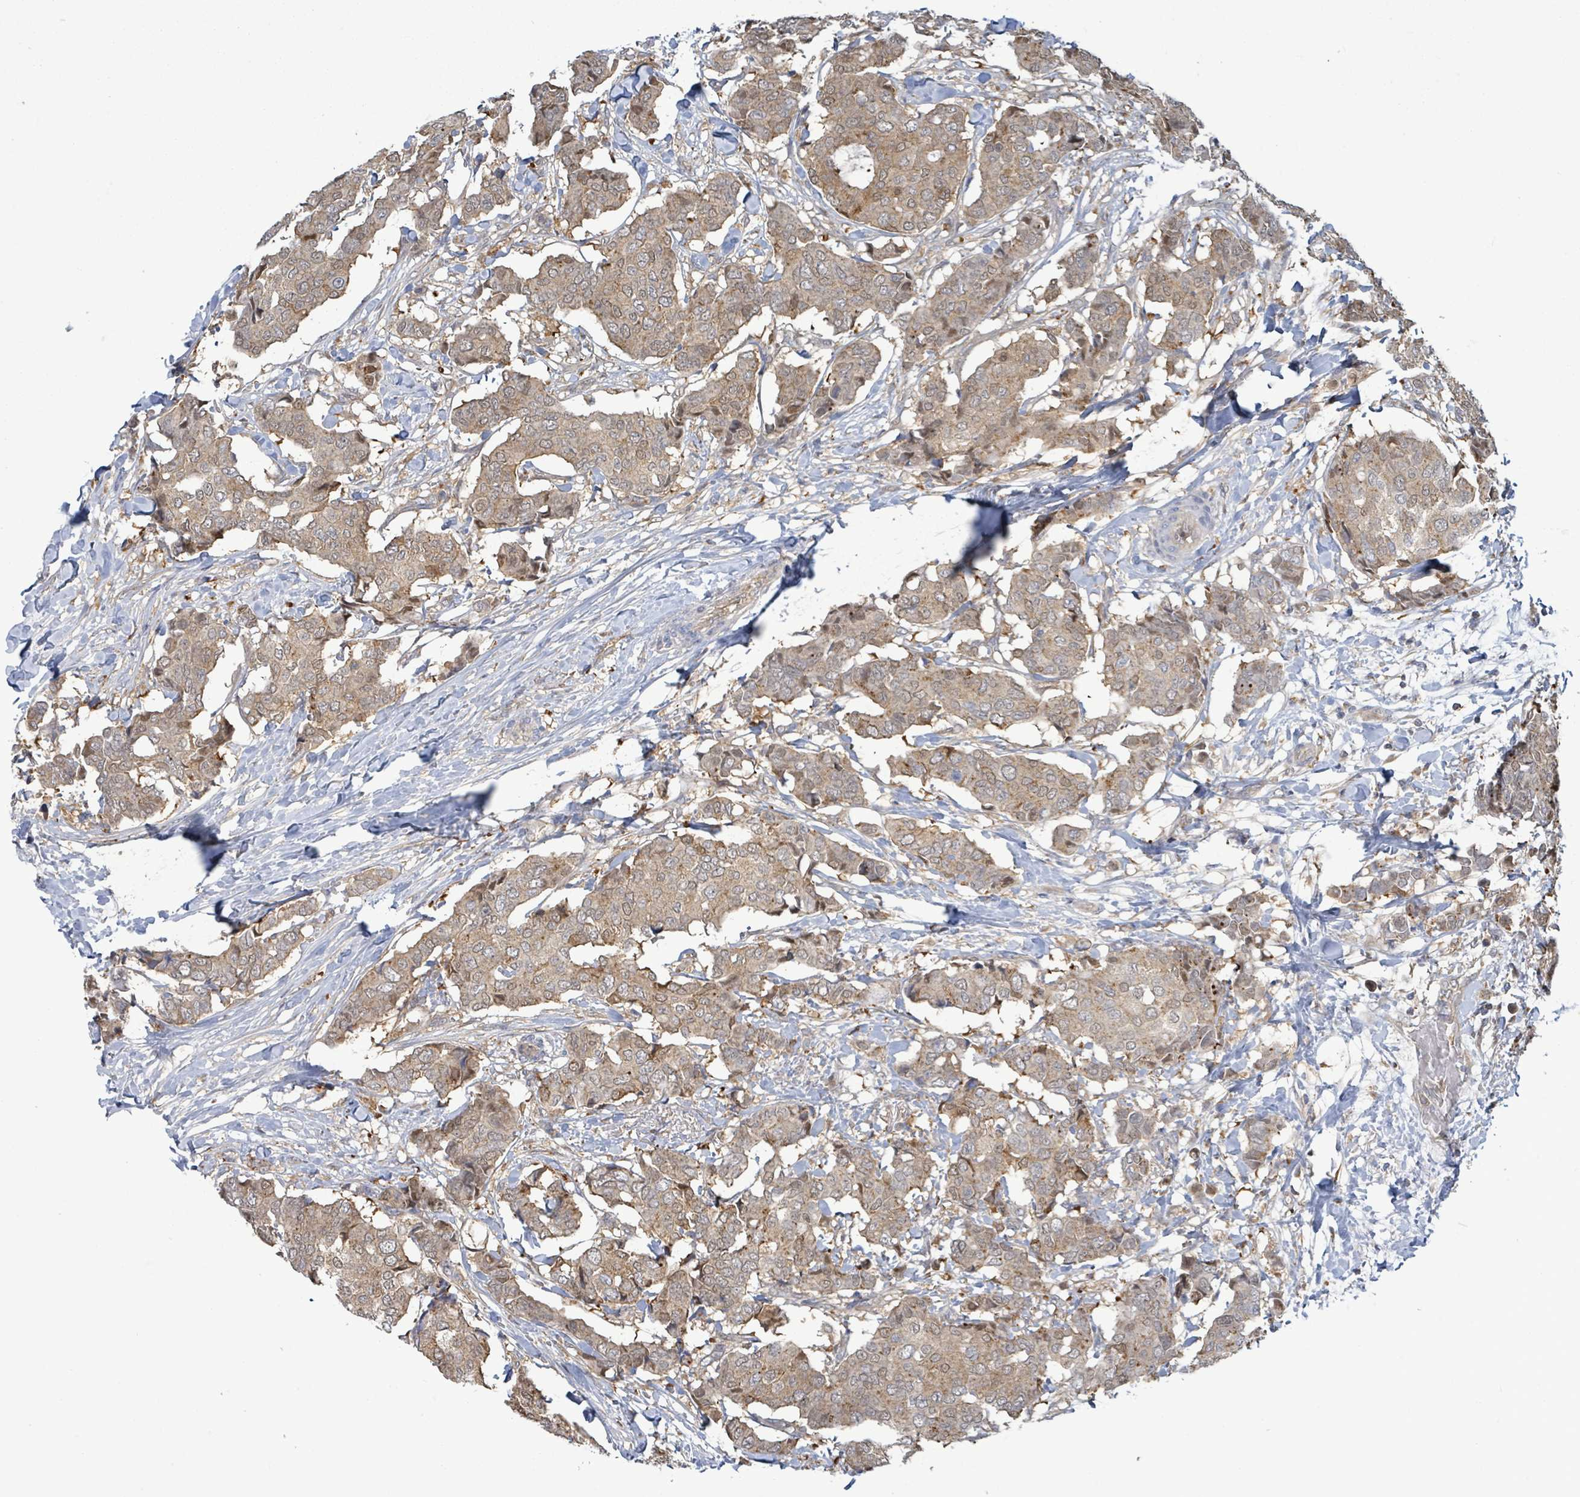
{"staining": {"intensity": "moderate", "quantity": ">75%", "location": "cytoplasmic/membranous"}, "tissue": "breast cancer", "cell_type": "Tumor cells", "image_type": "cancer", "snomed": [{"axis": "morphology", "description": "Duct carcinoma"}, {"axis": "topography", "description": "Breast"}], "caption": "Breast infiltrating ductal carcinoma was stained to show a protein in brown. There is medium levels of moderate cytoplasmic/membranous staining in about >75% of tumor cells.", "gene": "PGAM1", "patient": {"sex": "female", "age": 75}}